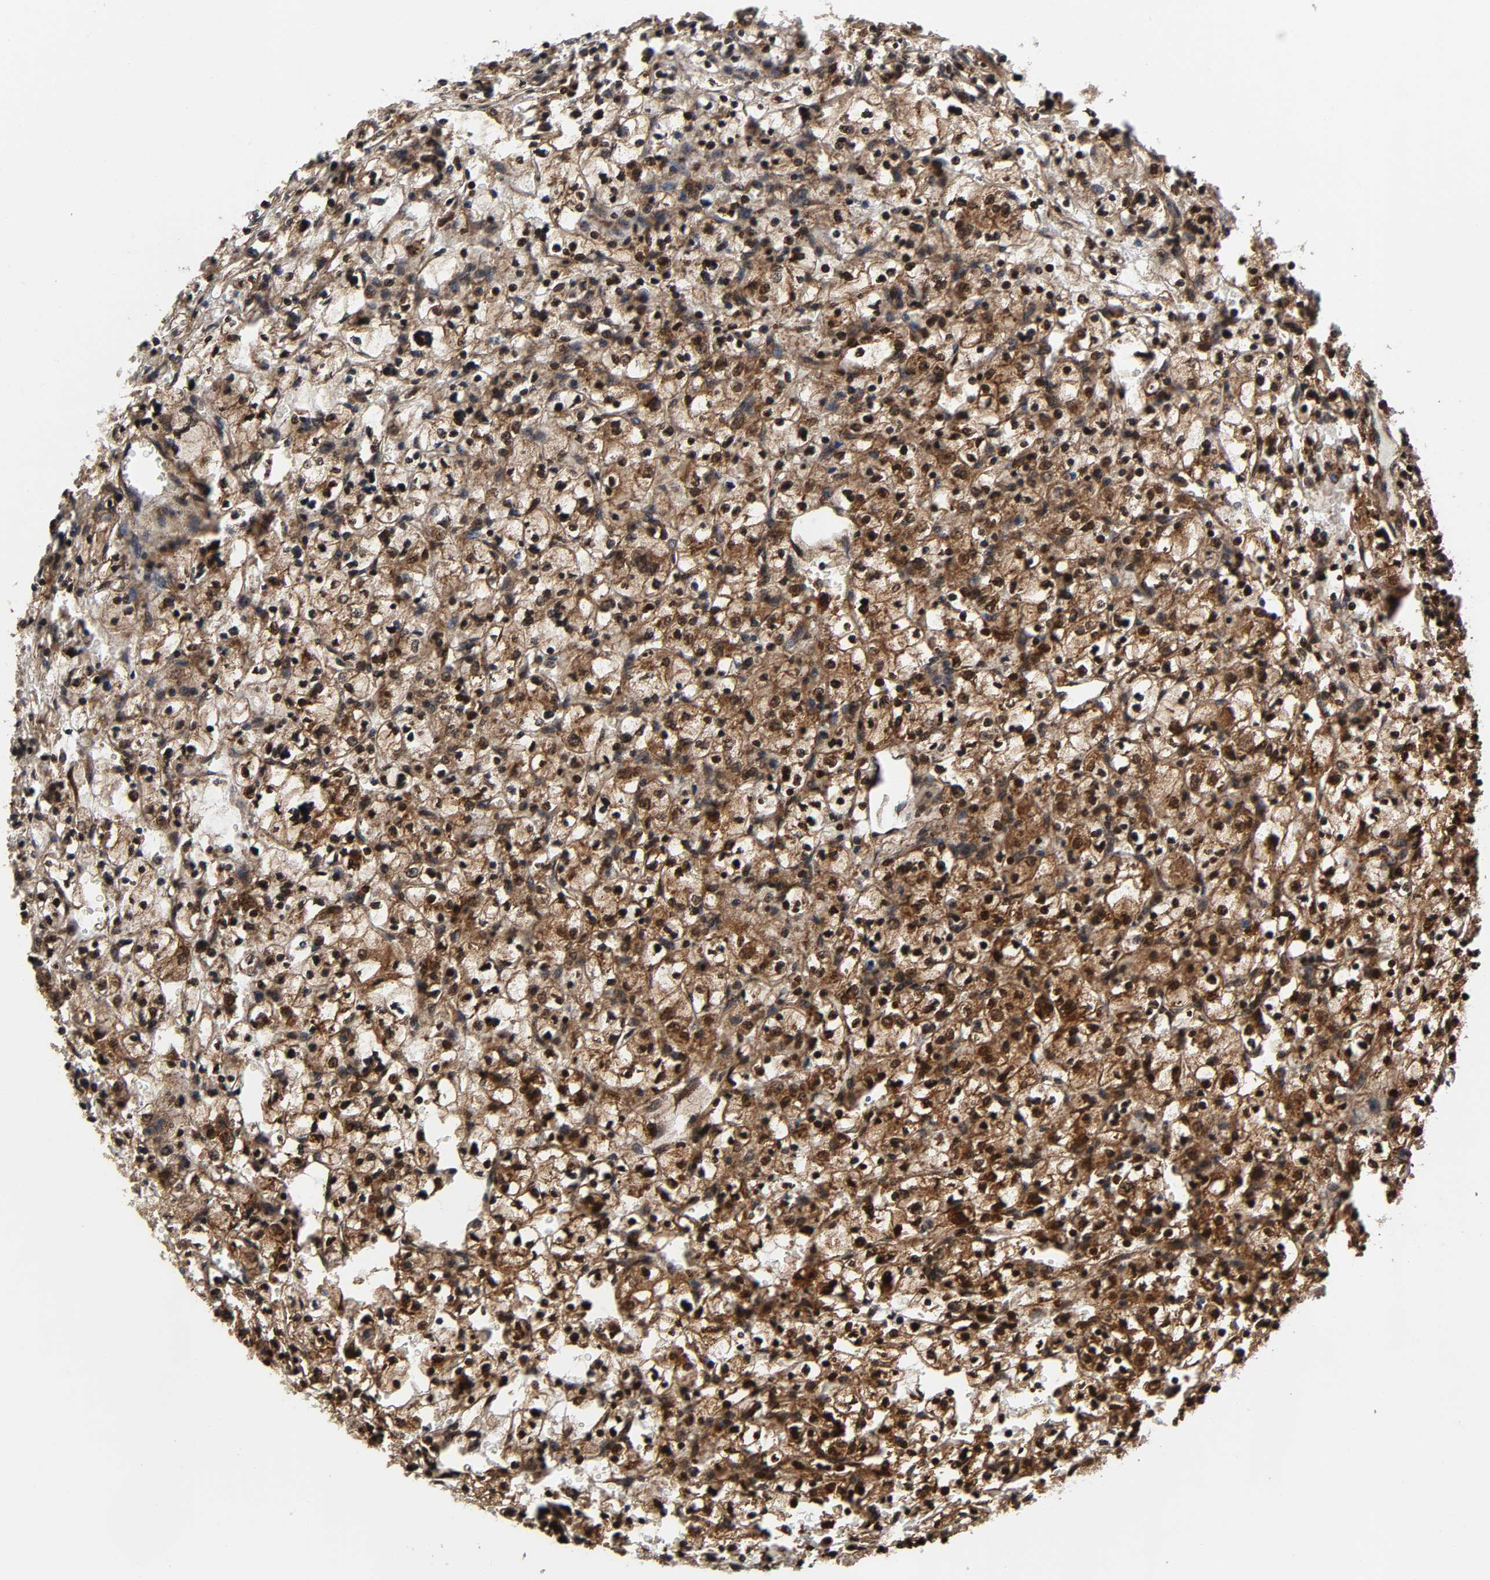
{"staining": {"intensity": "moderate", "quantity": "25%-75%", "location": "cytoplasmic/membranous,nuclear"}, "tissue": "renal cancer", "cell_type": "Tumor cells", "image_type": "cancer", "snomed": [{"axis": "morphology", "description": "Adenocarcinoma, NOS"}, {"axis": "topography", "description": "Kidney"}], "caption": "Renal cancer (adenocarcinoma) stained with DAB IHC displays medium levels of moderate cytoplasmic/membranous and nuclear staining in approximately 25%-75% of tumor cells.", "gene": "MAPK1", "patient": {"sex": "female", "age": 83}}